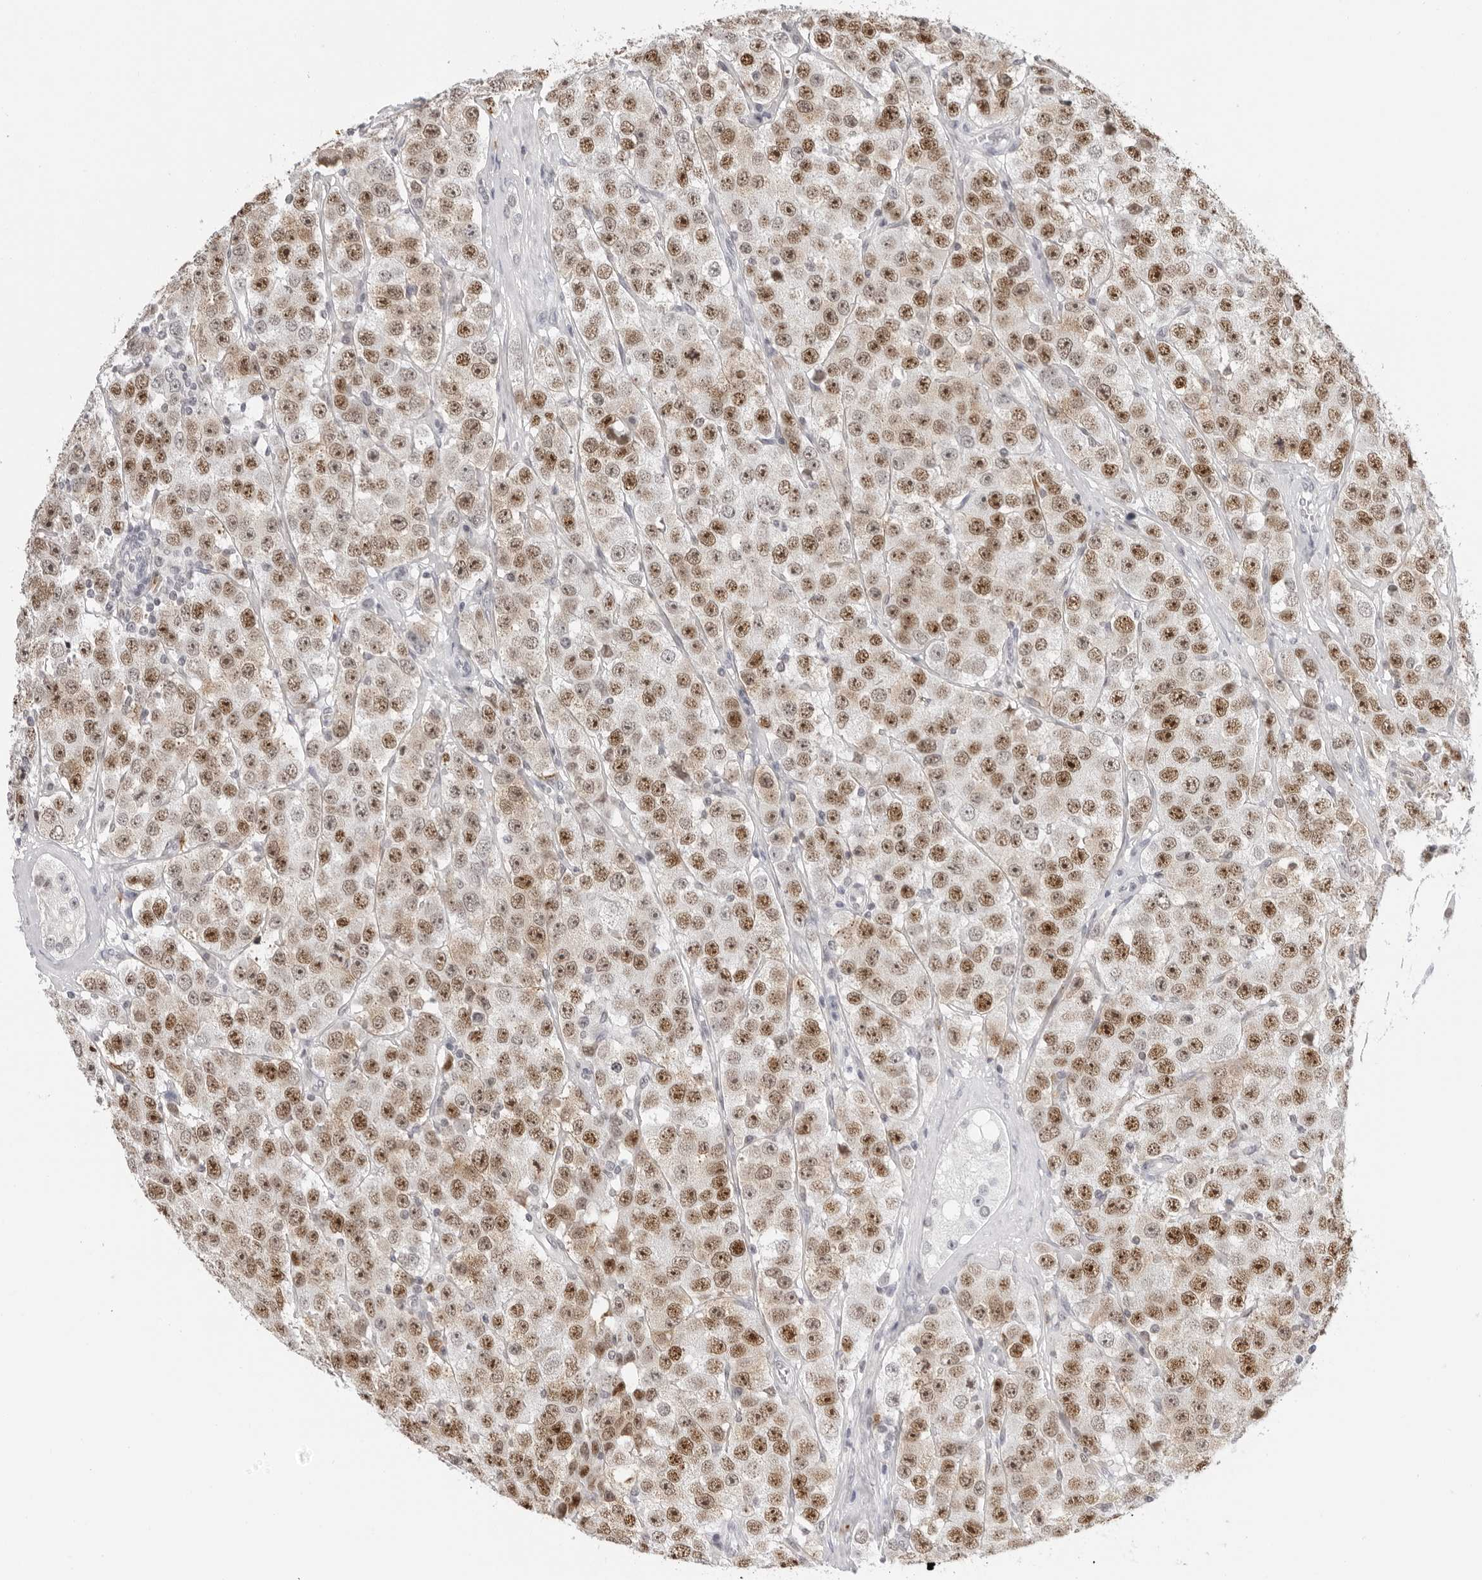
{"staining": {"intensity": "moderate", "quantity": ">75%", "location": "nuclear"}, "tissue": "testis cancer", "cell_type": "Tumor cells", "image_type": "cancer", "snomed": [{"axis": "morphology", "description": "Seminoma, NOS"}, {"axis": "topography", "description": "Testis"}], "caption": "This photomicrograph exhibits IHC staining of human testis seminoma, with medium moderate nuclear positivity in approximately >75% of tumor cells.", "gene": "MSH6", "patient": {"sex": "male", "age": 28}}